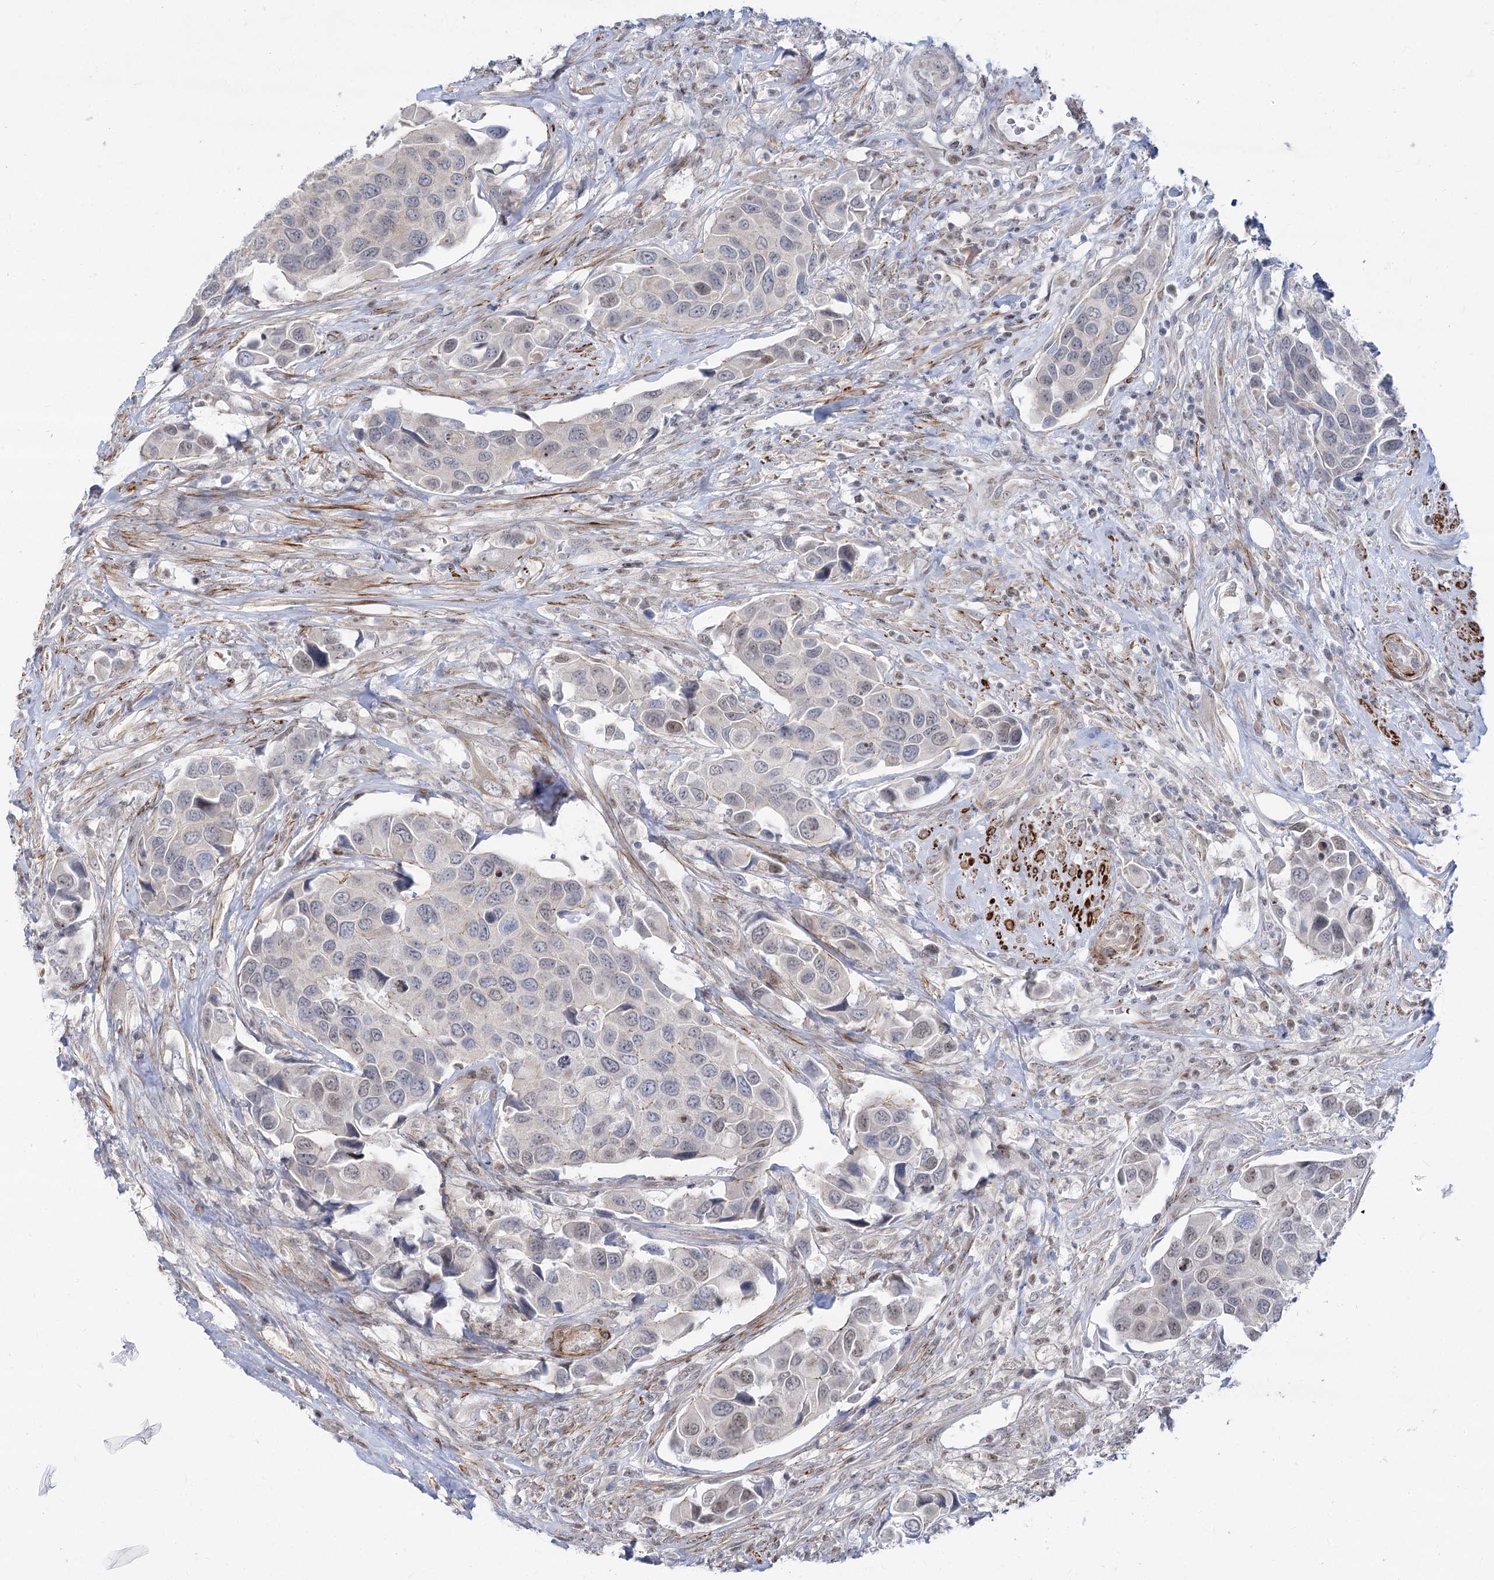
{"staining": {"intensity": "weak", "quantity": "<25%", "location": "nuclear"}, "tissue": "urothelial cancer", "cell_type": "Tumor cells", "image_type": "cancer", "snomed": [{"axis": "morphology", "description": "Urothelial carcinoma, High grade"}, {"axis": "topography", "description": "Urinary bladder"}], "caption": "There is no significant staining in tumor cells of high-grade urothelial carcinoma. (Stains: DAB immunohistochemistry with hematoxylin counter stain, Microscopy: brightfield microscopy at high magnification).", "gene": "ARSI", "patient": {"sex": "male", "age": 74}}